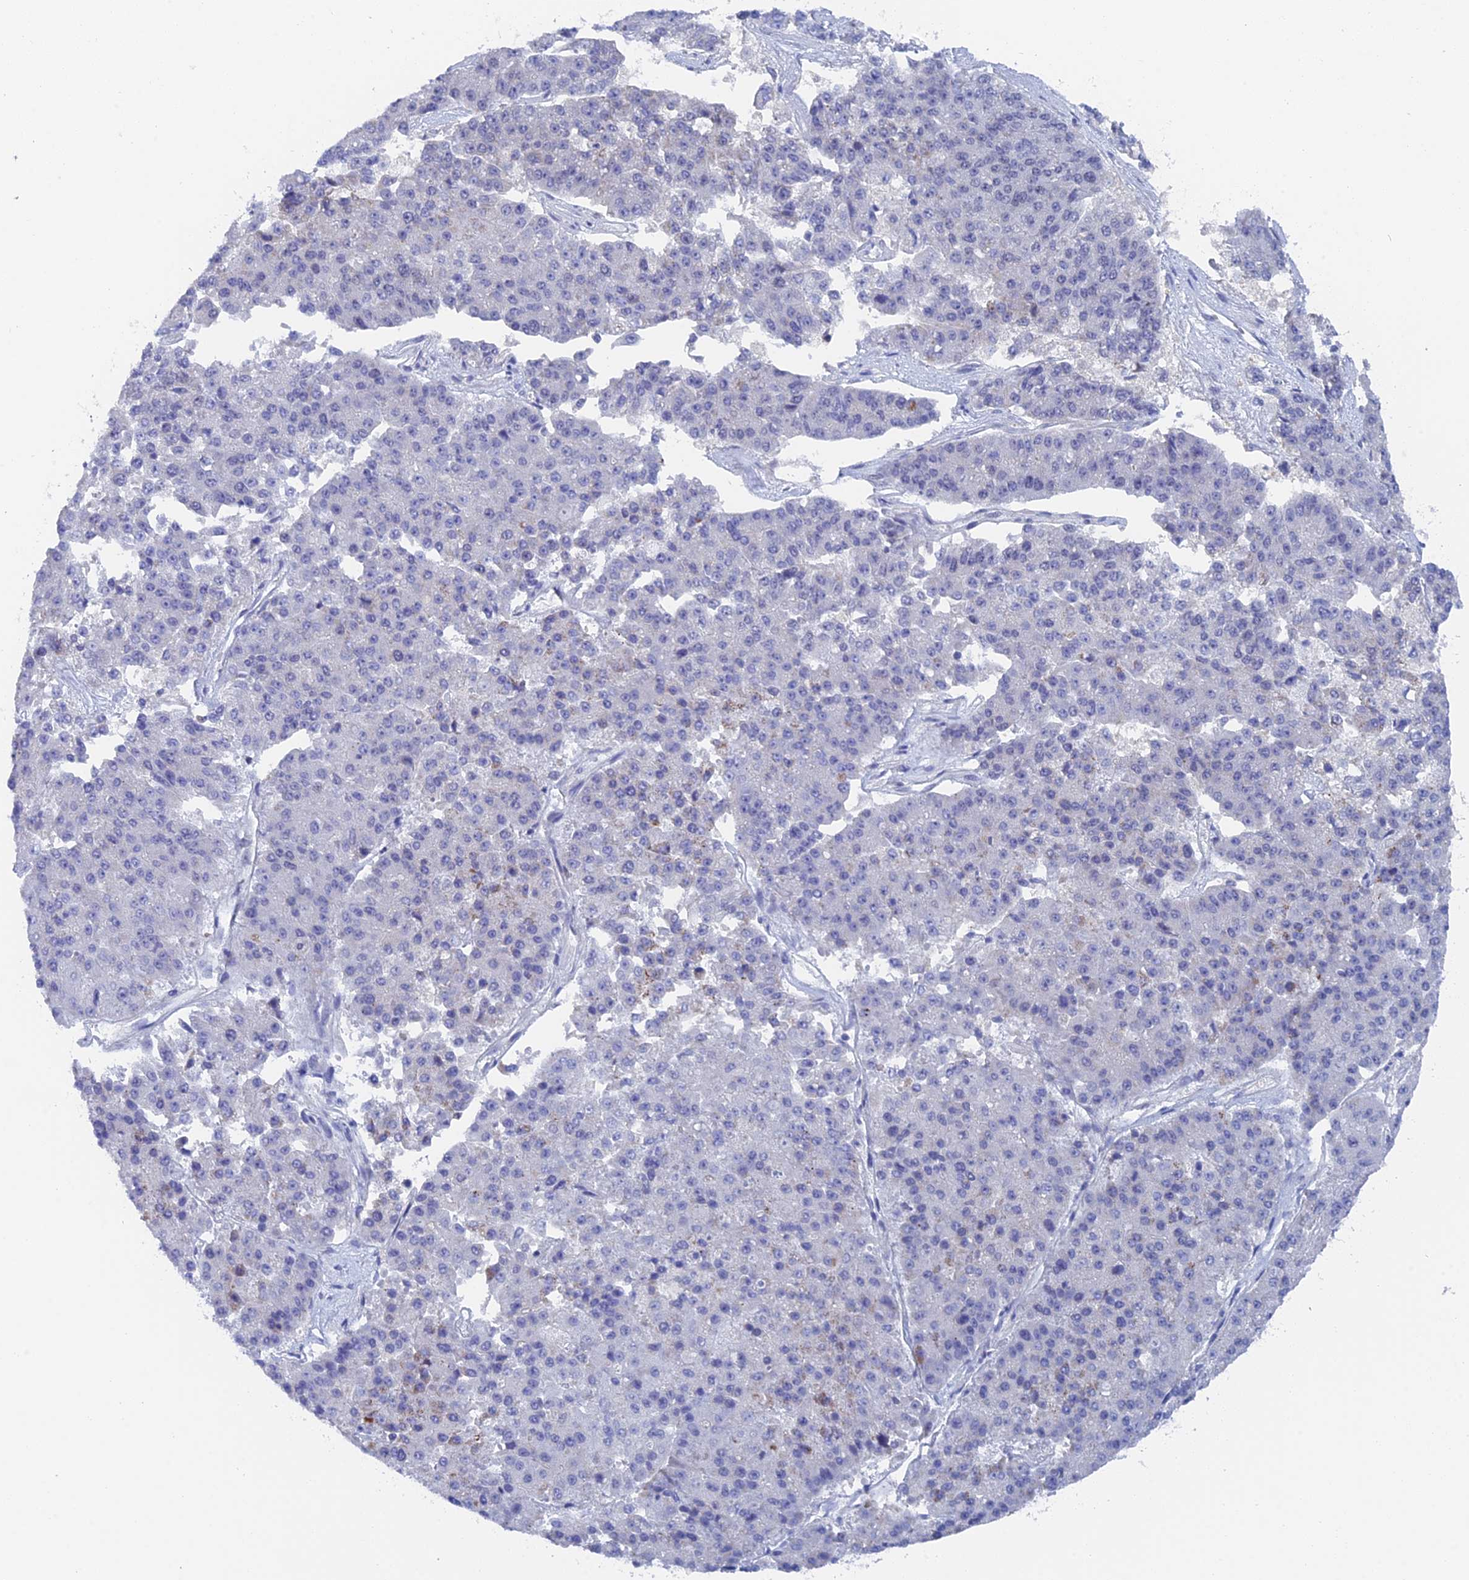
{"staining": {"intensity": "negative", "quantity": "none", "location": "none"}, "tissue": "pancreatic cancer", "cell_type": "Tumor cells", "image_type": "cancer", "snomed": [{"axis": "morphology", "description": "Adenocarcinoma, NOS"}, {"axis": "topography", "description": "Pancreas"}], "caption": "This histopathology image is of pancreatic cancer stained with immunohistochemistry (IHC) to label a protein in brown with the nuclei are counter-stained blue. There is no positivity in tumor cells.", "gene": "BRD2", "patient": {"sex": "male", "age": 50}}